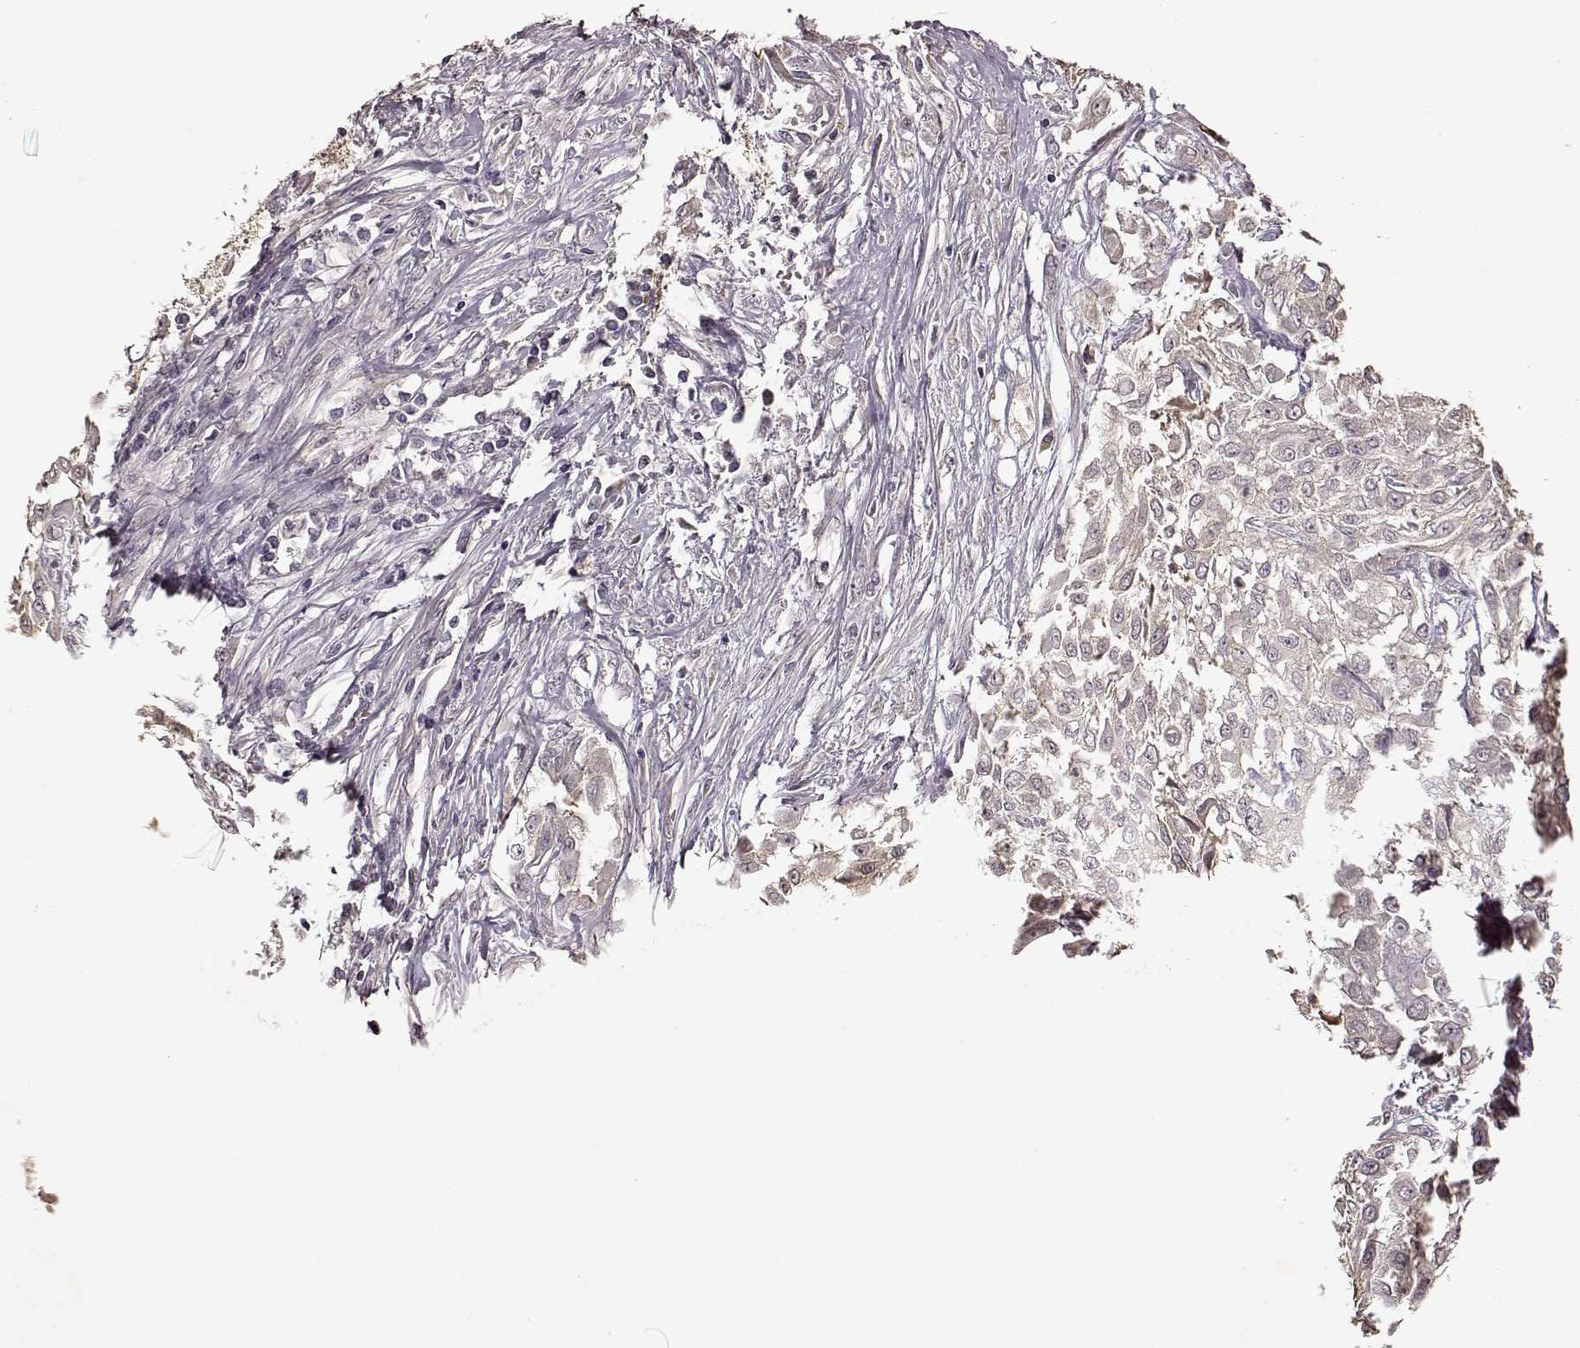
{"staining": {"intensity": "weak", "quantity": "25%-75%", "location": "cytoplasmic/membranous"}, "tissue": "urothelial cancer", "cell_type": "Tumor cells", "image_type": "cancer", "snomed": [{"axis": "morphology", "description": "Urothelial carcinoma, High grade"}, {"axis": "topography", "description": "Urinary bladder"}], "caption": "A micrograph of urothelial cancer stained for a protein displays weak cytoplasmic/membranous brown staining in tumor cells.", "gene": "CRB1", "patient": {"sex": "male", "age": 57}}